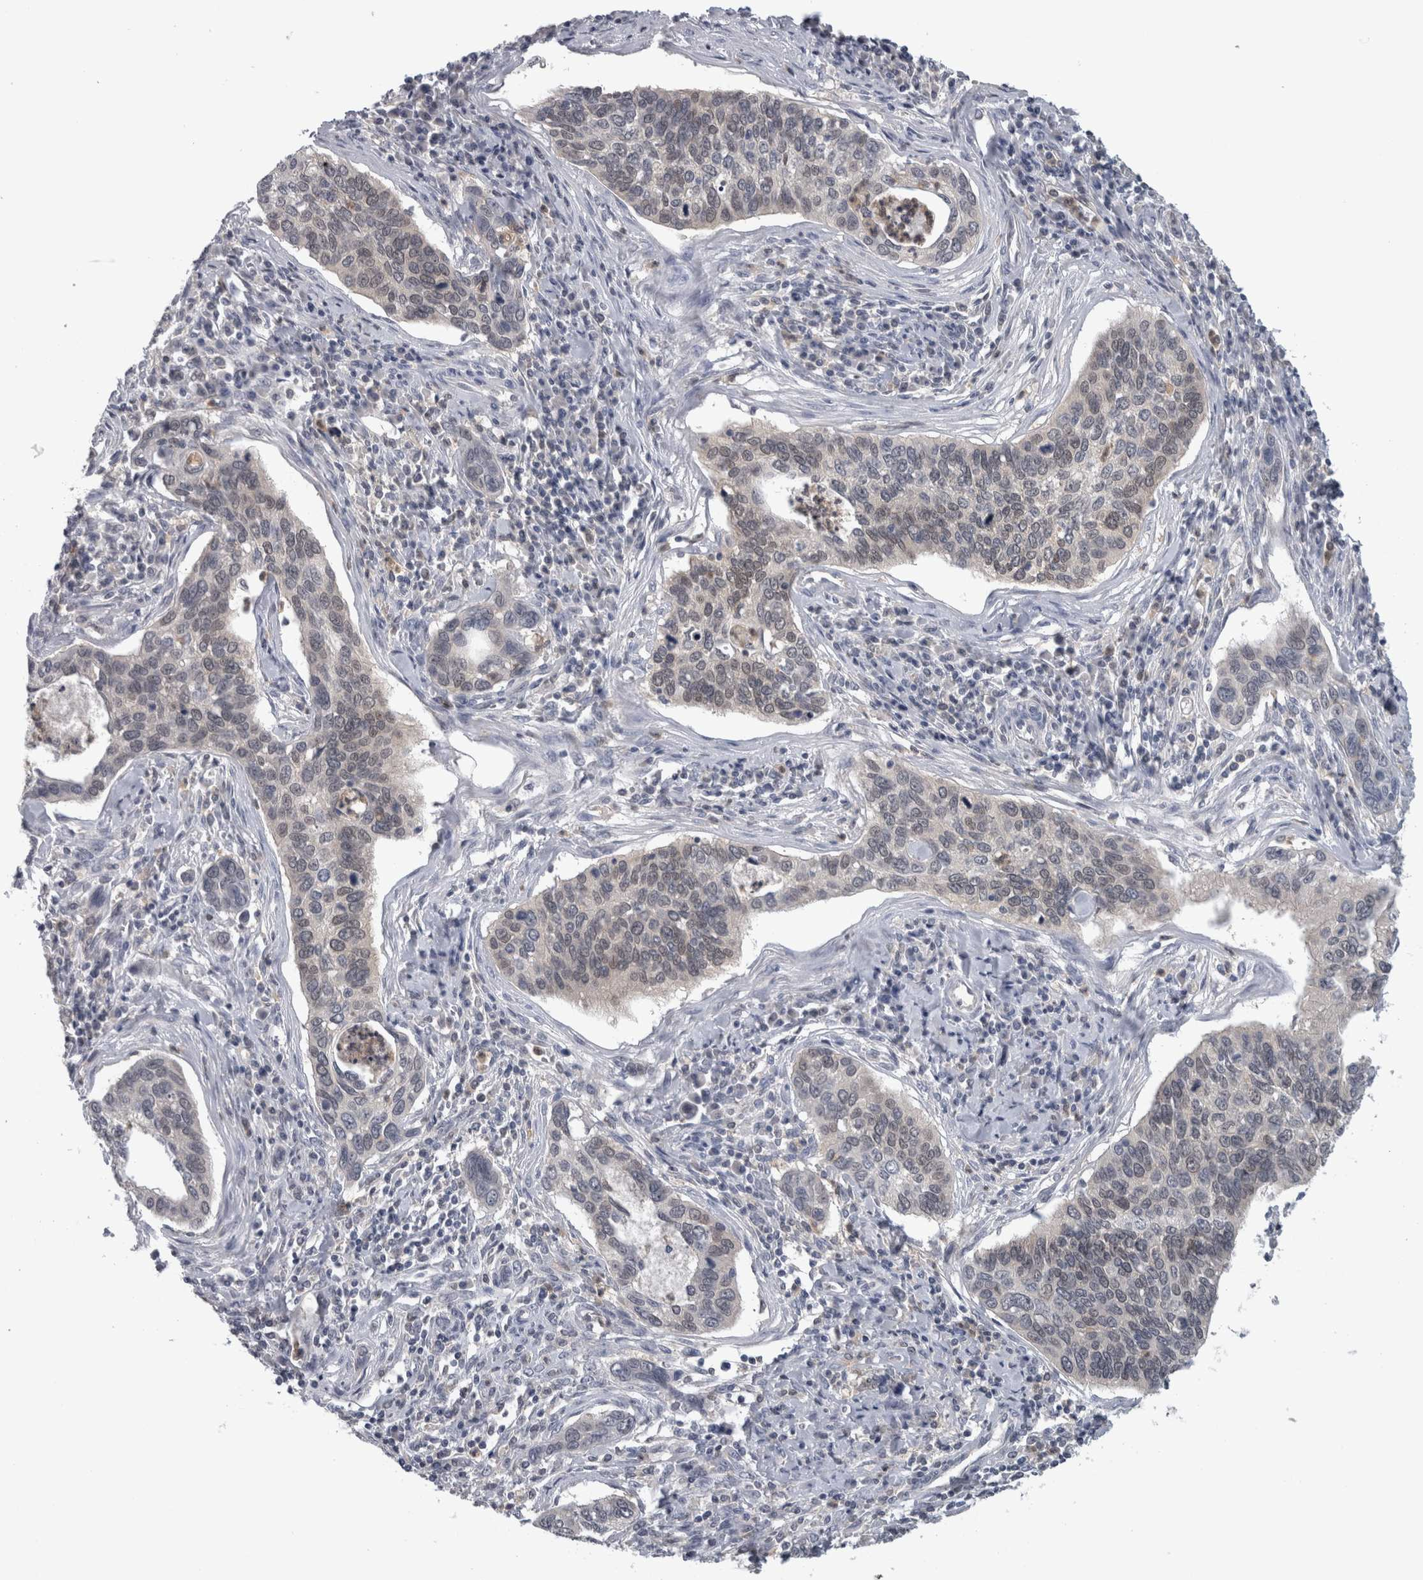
{"staining": {"intensity": "moderate", "quantity": "25%-75%", "location": "cytoplasmic/membranous,nuclear"}, "tissue": "cervical cancer", "cell_type": "Tumor cells", "image_type": "cancer", "snomed": [{"axis": "morphology", "description": "Squamous cell carcinoma, NOS"}, {"axis": "topography", "description": "Cervix"}], "caption": "IHC photomicrograph of human cervical cancer stained for a protein (brown), which shows medium levels of moderate cytoplasmic/membranous and nuclear expression in about 25%-75% of tumor cells.", "gene": "NAPRT", "patient": {"sex": "female", "age": 53}}